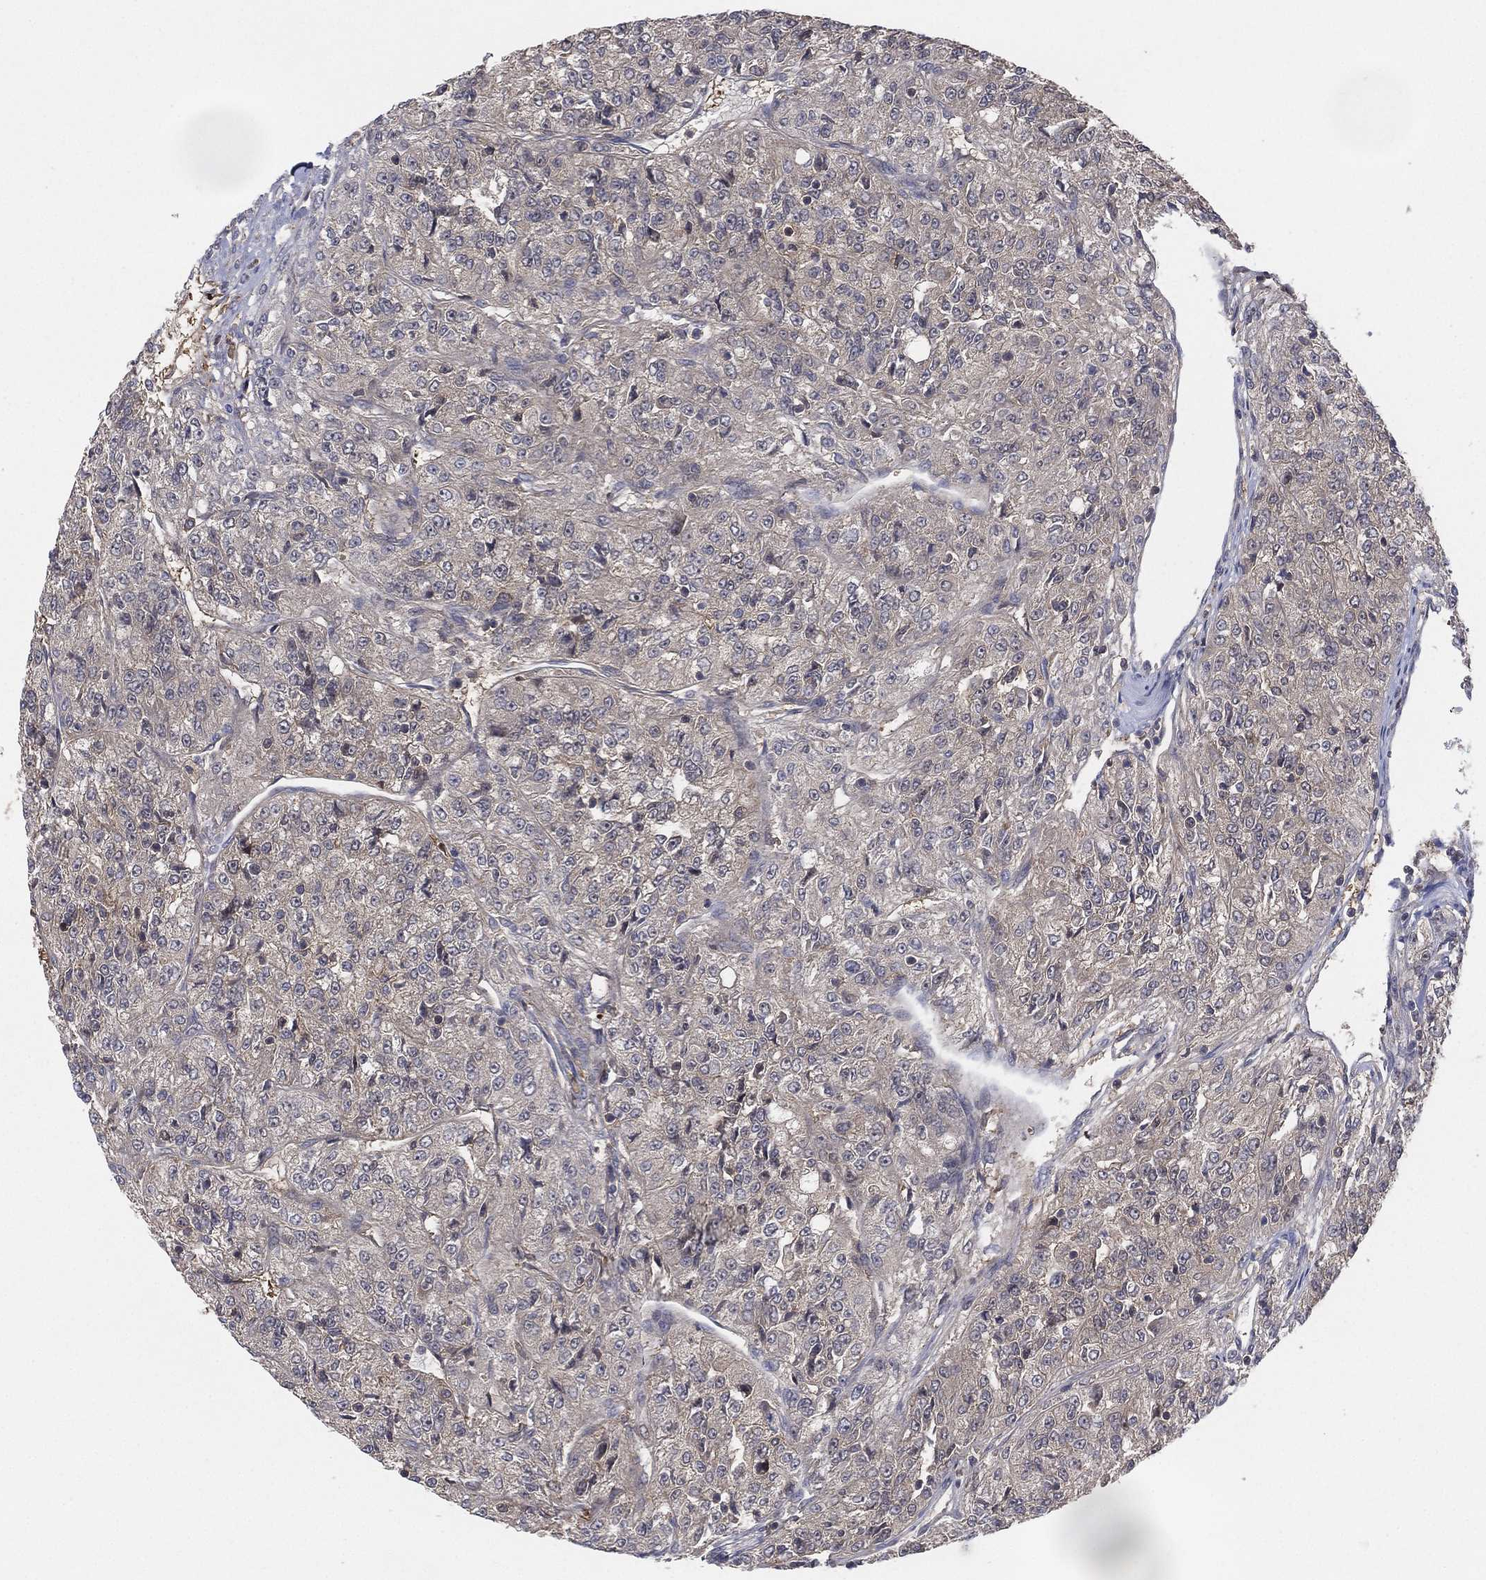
{"staining": {"intensity": "weak", "quantity": "<25%", "location": "cytoplasmic/membranous"}, "tissue": "renal cancer", "cell_type": "Tumor cells", "image_type": "cancer", "snomed": [{"axis": "morphology", "description": "Adenocarcinoma, NOS"}, {"axis": "topography", "description": "Kidney"}], "caption": "Immunohistochemical staining of renal adenocarcinoma reveals no significant staining in tumor cells.", "gene": "PSMG4", "patient": {"sex": "female", "age": 63}}